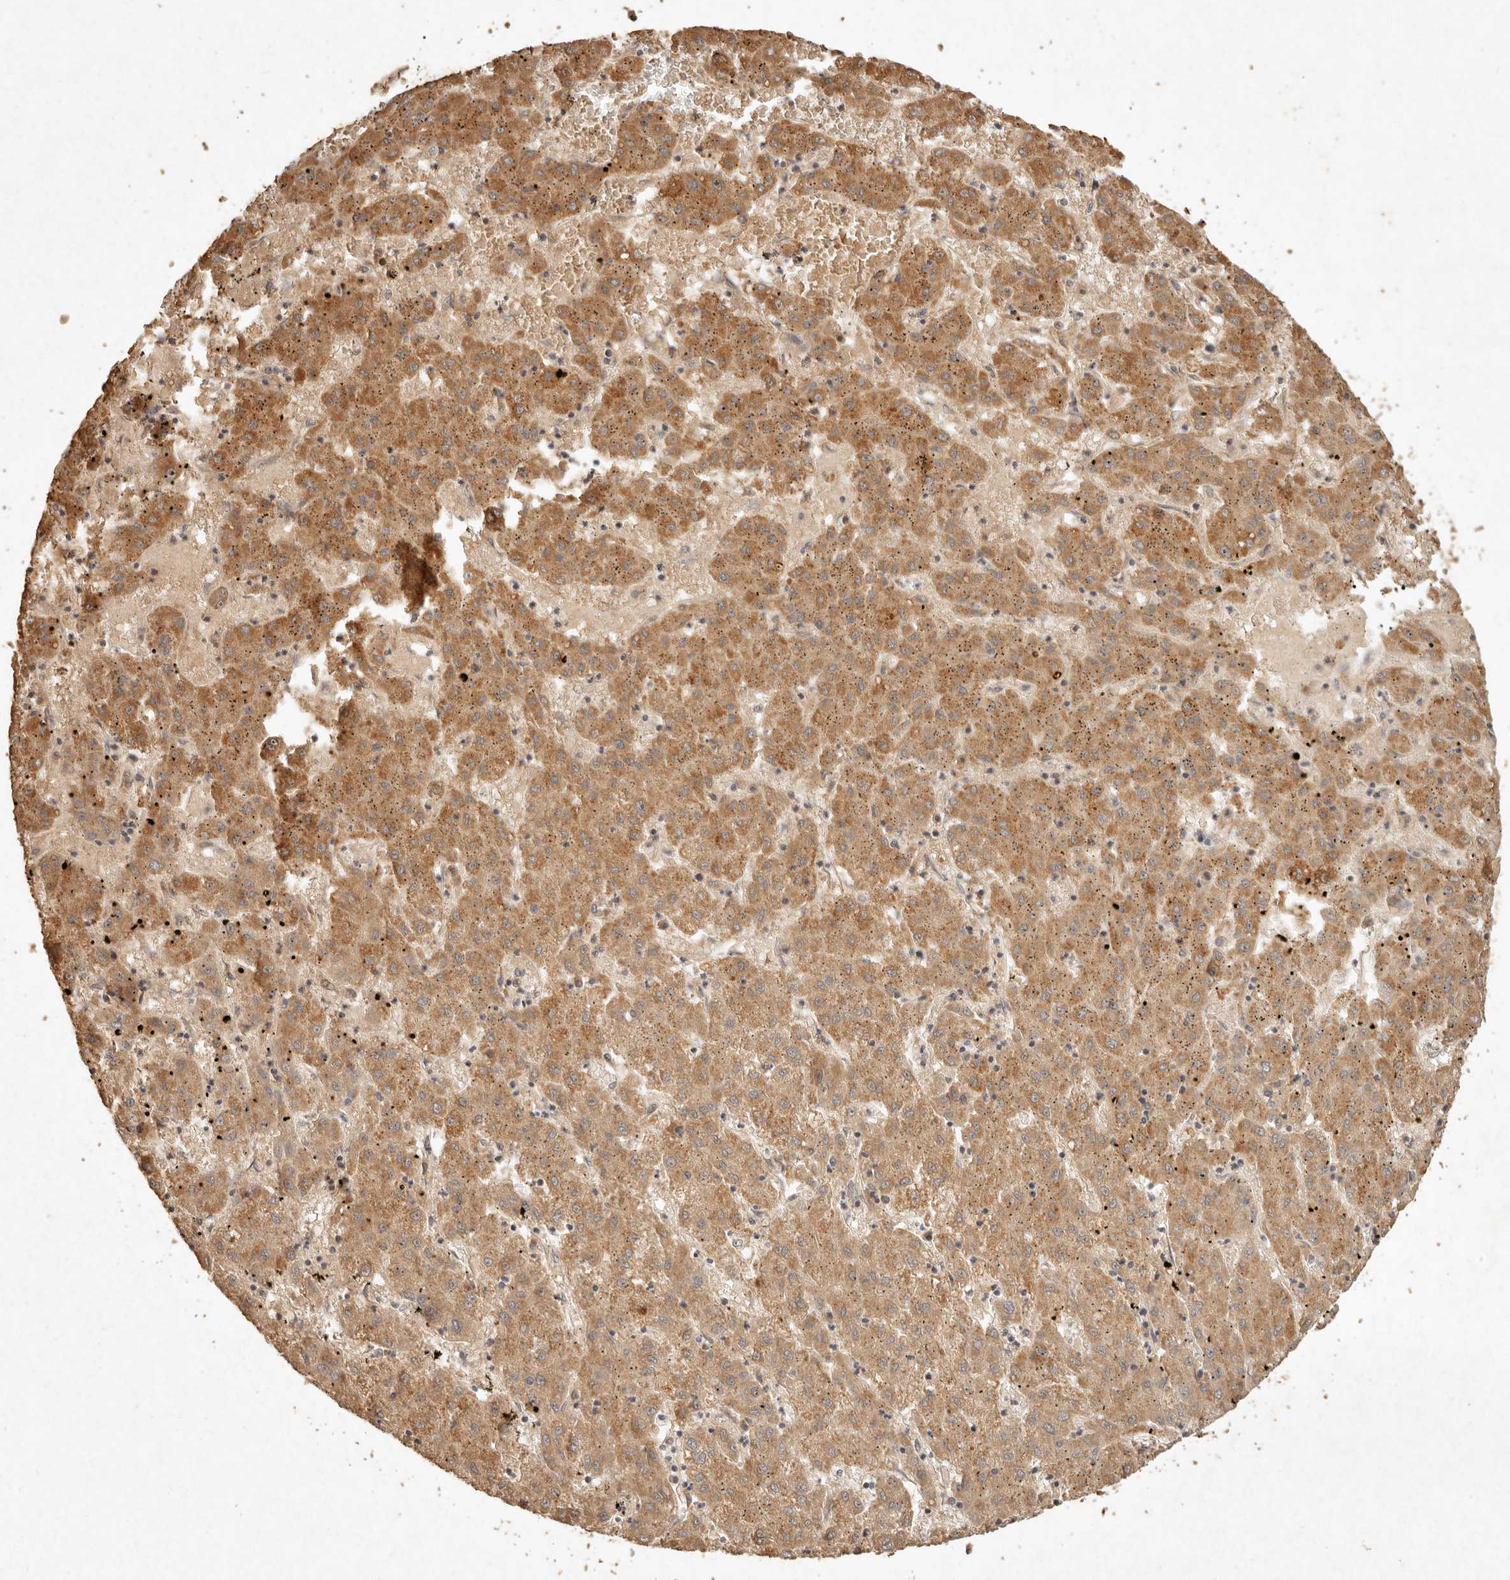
{"staining": {"intensity": "moderate", "quantity": ">75%", "location": "cytoplasmic/membranous"}, "tissue": "liver cancer", "cell_type": "Tumor cells", "image_type": "cancer", "snomed": [{"axis": "morphology", "description": "Carcinoma, Hepatocellular, NOS"}, {"axis": "topography", "description": "Liver"}], "caption": "A micrograph of human liver hepatocellular carcinoma stained for a protein exhibits moderate cytoplasmic/membranous brown staining in tumor cells.", "gene": "CLEC4C", "patient": {"sex": "male", "age": 72}}